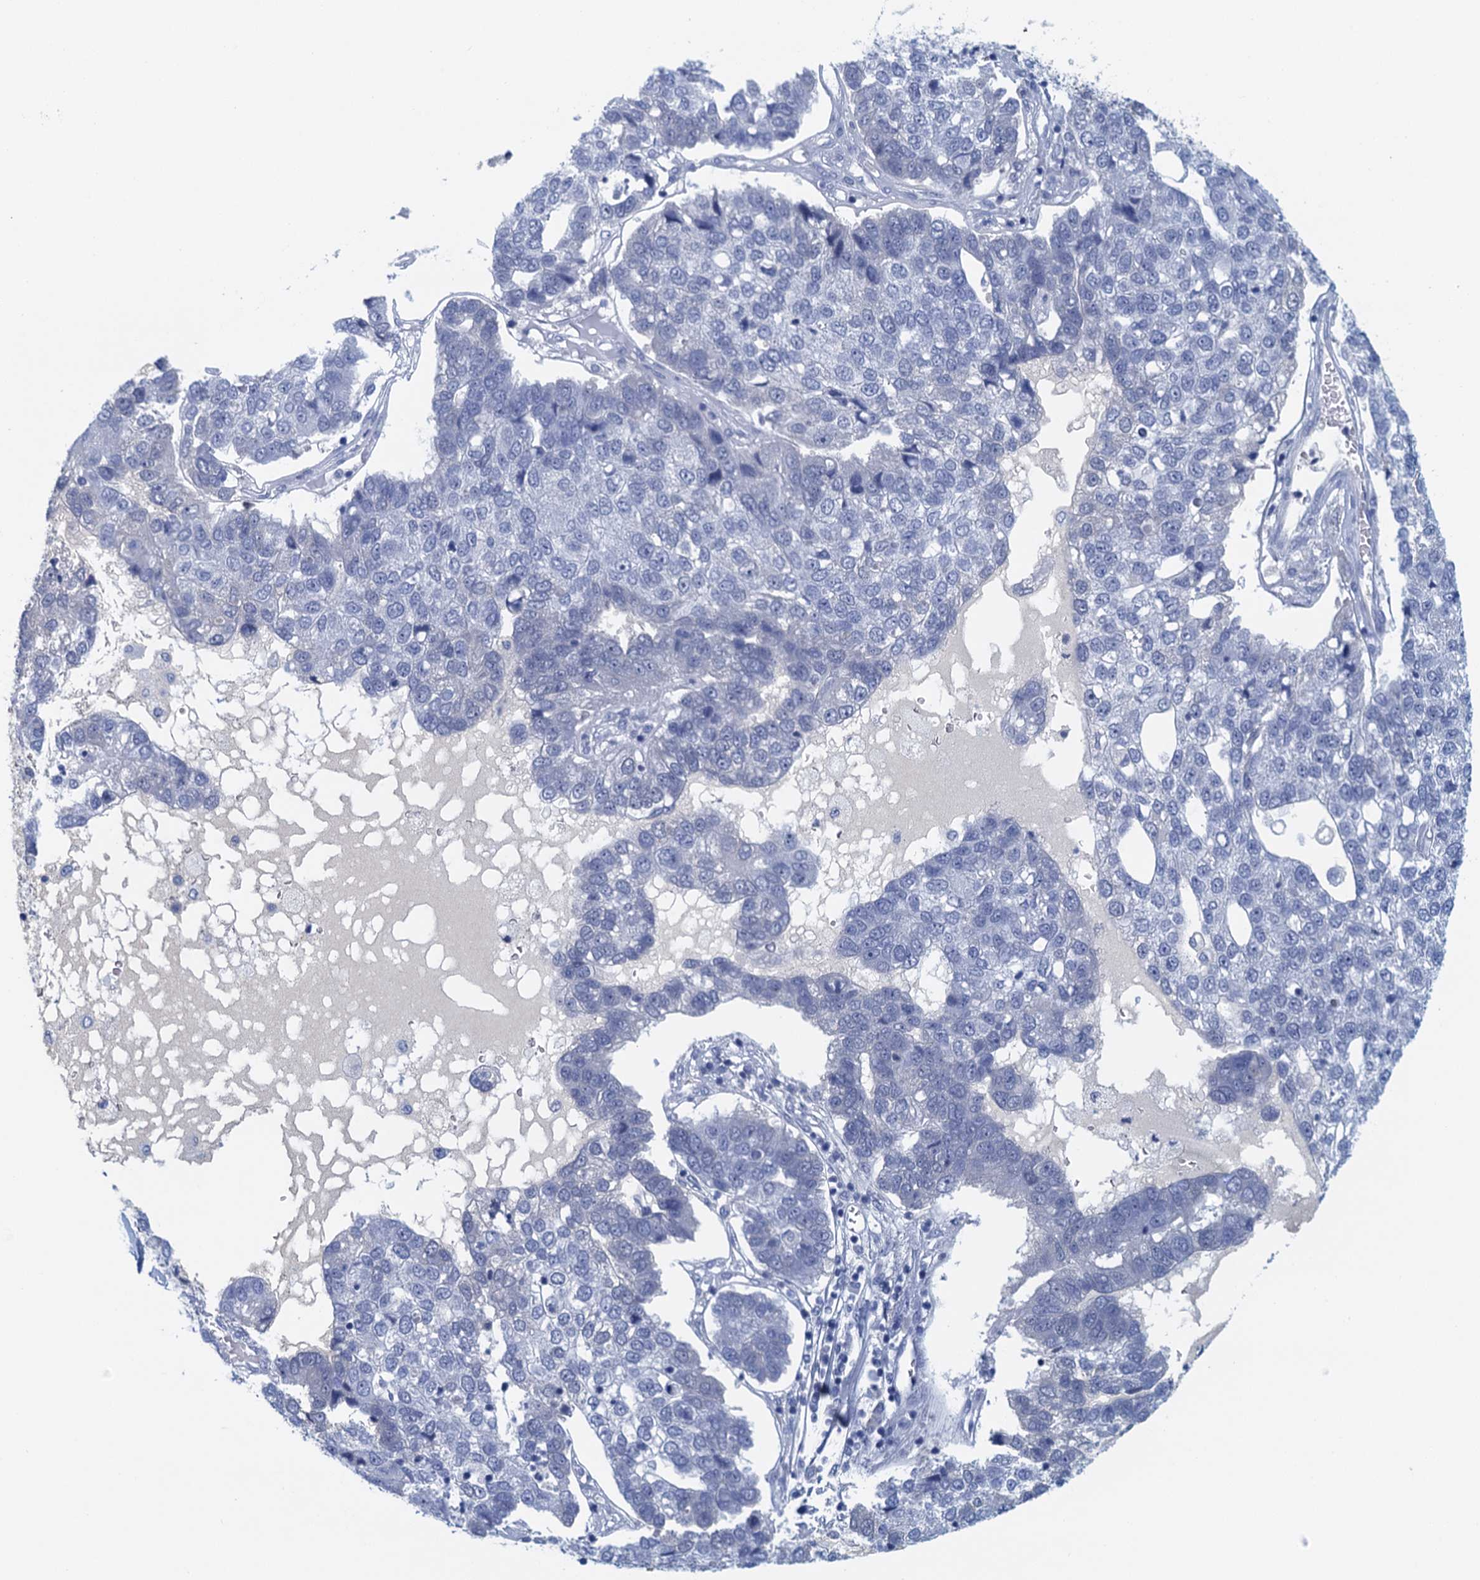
{"staining": {"intensity": "negative", "quantity": "none", "location": "none"}, "tissue": "pancreatic cancer", "cell_type": "Tumor cells", "image_type": "cancer", "snomed": [{"axis": "morphology", "description": "Adenocarcinoma, NOS"}, {"axis": "topography", "description": "Pancreas"}], "caption": "Tumor cells are negative for brown protein staining in adenocarcinoma (pancreatic).", "gene": "CYP51A1", "patient": {"sex": "female", "age": 61}}